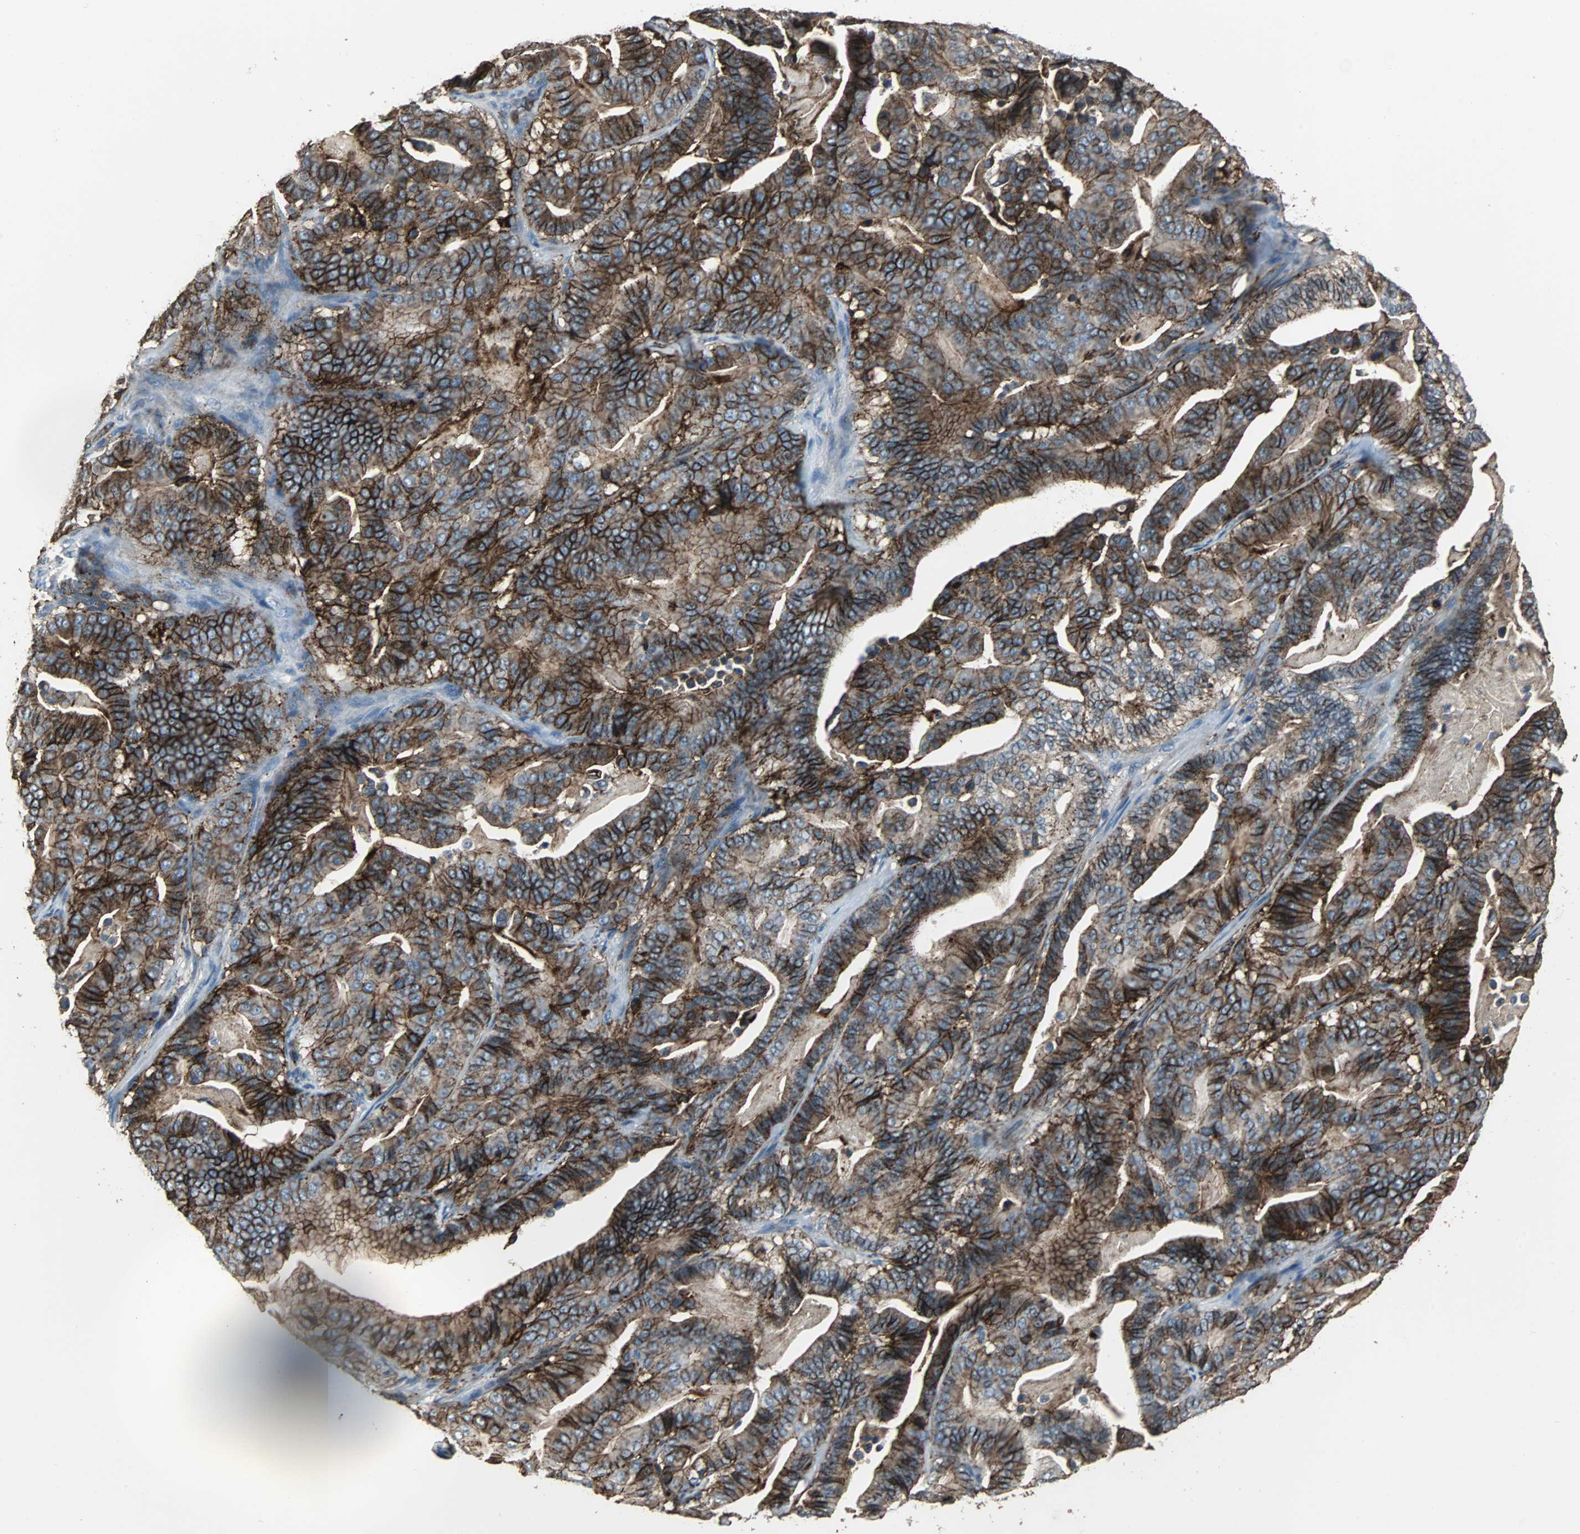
{"staining": {"intensity": "strong", "quantity": ">75%", "location": "cytoplasmic/membranous"}, "tissue": "pancreatic cancer", "cell_type": "Tumor cells", "image_type": "cancer", "snomed": [{"axis": "morphology", "description": "Adenocarcinoma, NOS"}, {"axis": "topography", "description": "Pancreas"}], "caption": "A histopathology image of human pancreatic cancer stained for a protein demonstrates strong cytoplasmic/membranous brown staining in tumor cells. (Stains: DAB in brown, nuclei in blue, Microscopy: brightfield microscopy at high magnification).", "gene": "F11R", "patient": {"sex": "male", "age": 63}}